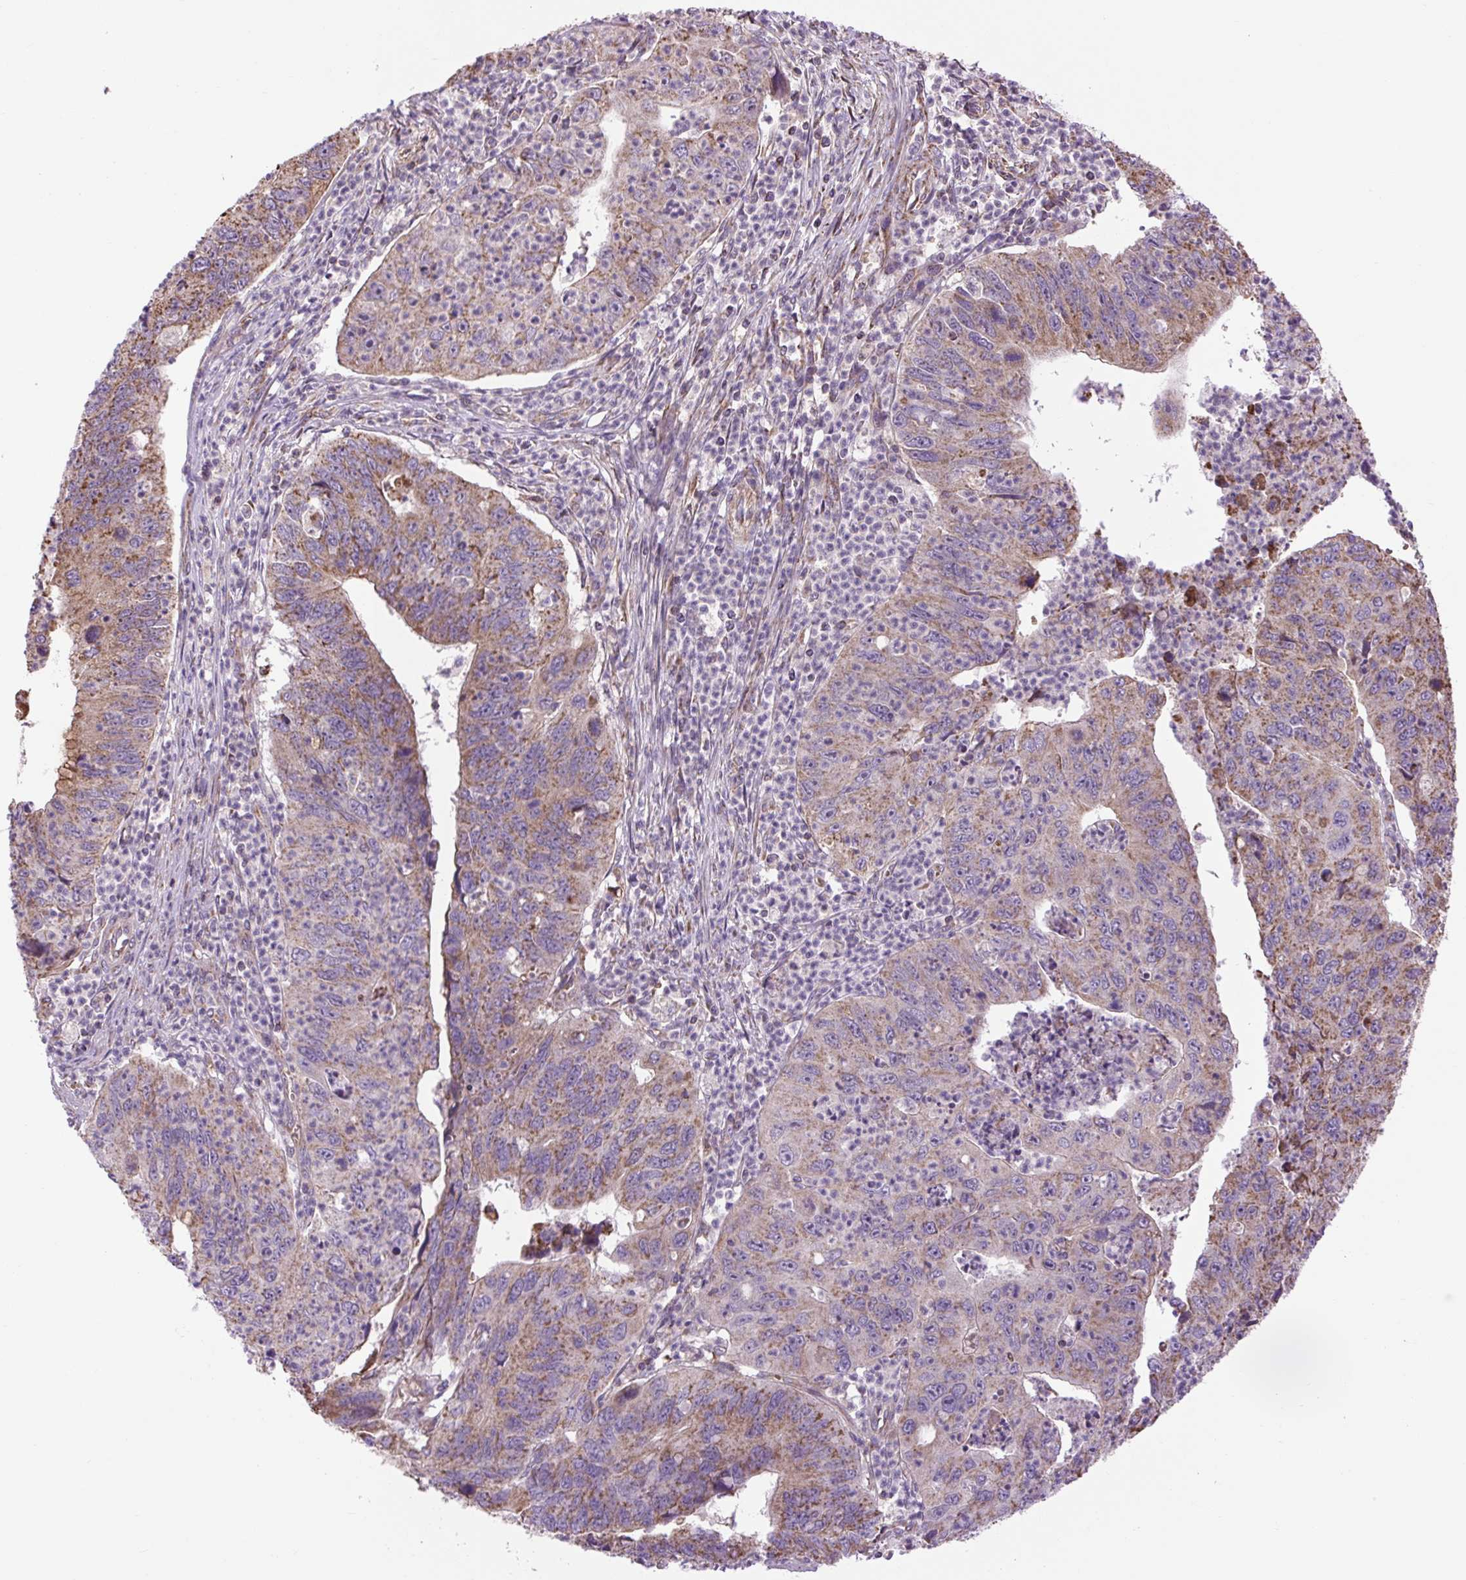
{"staining": {"intensity": "moderate", "quantity": ">75%", "location": "cytoplasmic/membranous"}, "tissue": "stomach cancer", "cell_type": "Tumor cells", "image_type": "cancer", "snomed": [{"axis": "morphology", "description": "Adenocarcinoma, NOS"}, {"axis": "topography", "description": "Stomach"}], "caption": "Immunohistochemical staining of human stomach cancer (adenocarcinoma) displays medium levels of moderate cytoplasmic/membranous protein staining in approximately >75% of tumor cells. The staining is performed using DAB (3,3'-diaminobenzidine) brown chromogen to label protein expression. The nuclei are counter-stained blue using hematoxylin.", "gene": "PLCG1", "patient": {"sex": "male", "age": 59}}